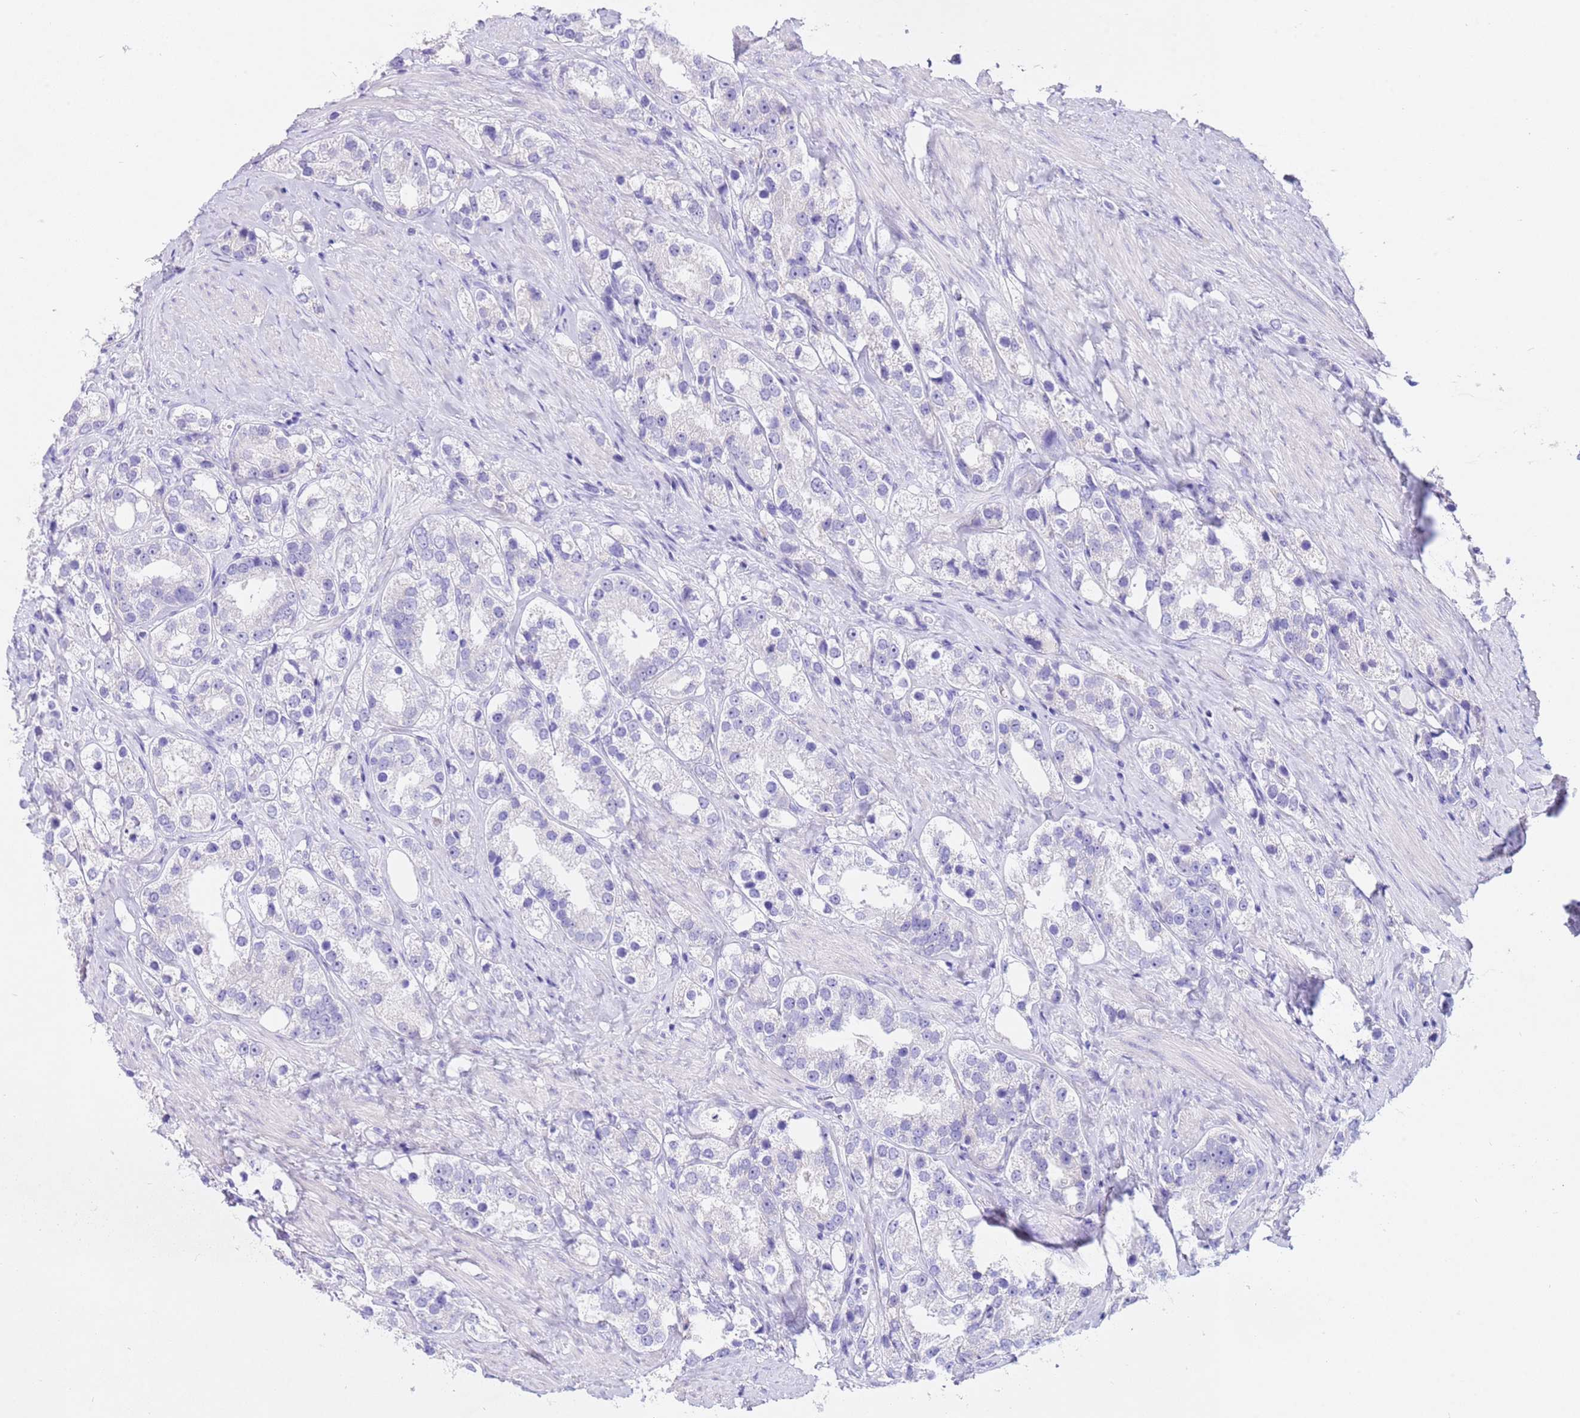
{"staining": {"intensity": "negative", "quantity": "none", "location": "none"}, "tissue": "prostate cancer", "cell_type": "Tumor cells", "image_type": "cancer", "snomed": [{"axis": "morphology", "description": "Adenocarcinoma, NOS"}, {"axis": "topography", "description": "Prostate"}], "caption": "Image shows no significant protein positivity in tumor cells of prostate cancer. (Immunohistochemistry (ihc), brightfield microscopy, high magnification).", "gene": "CPB1", "patient": {"sex": "male", "age": 79}}